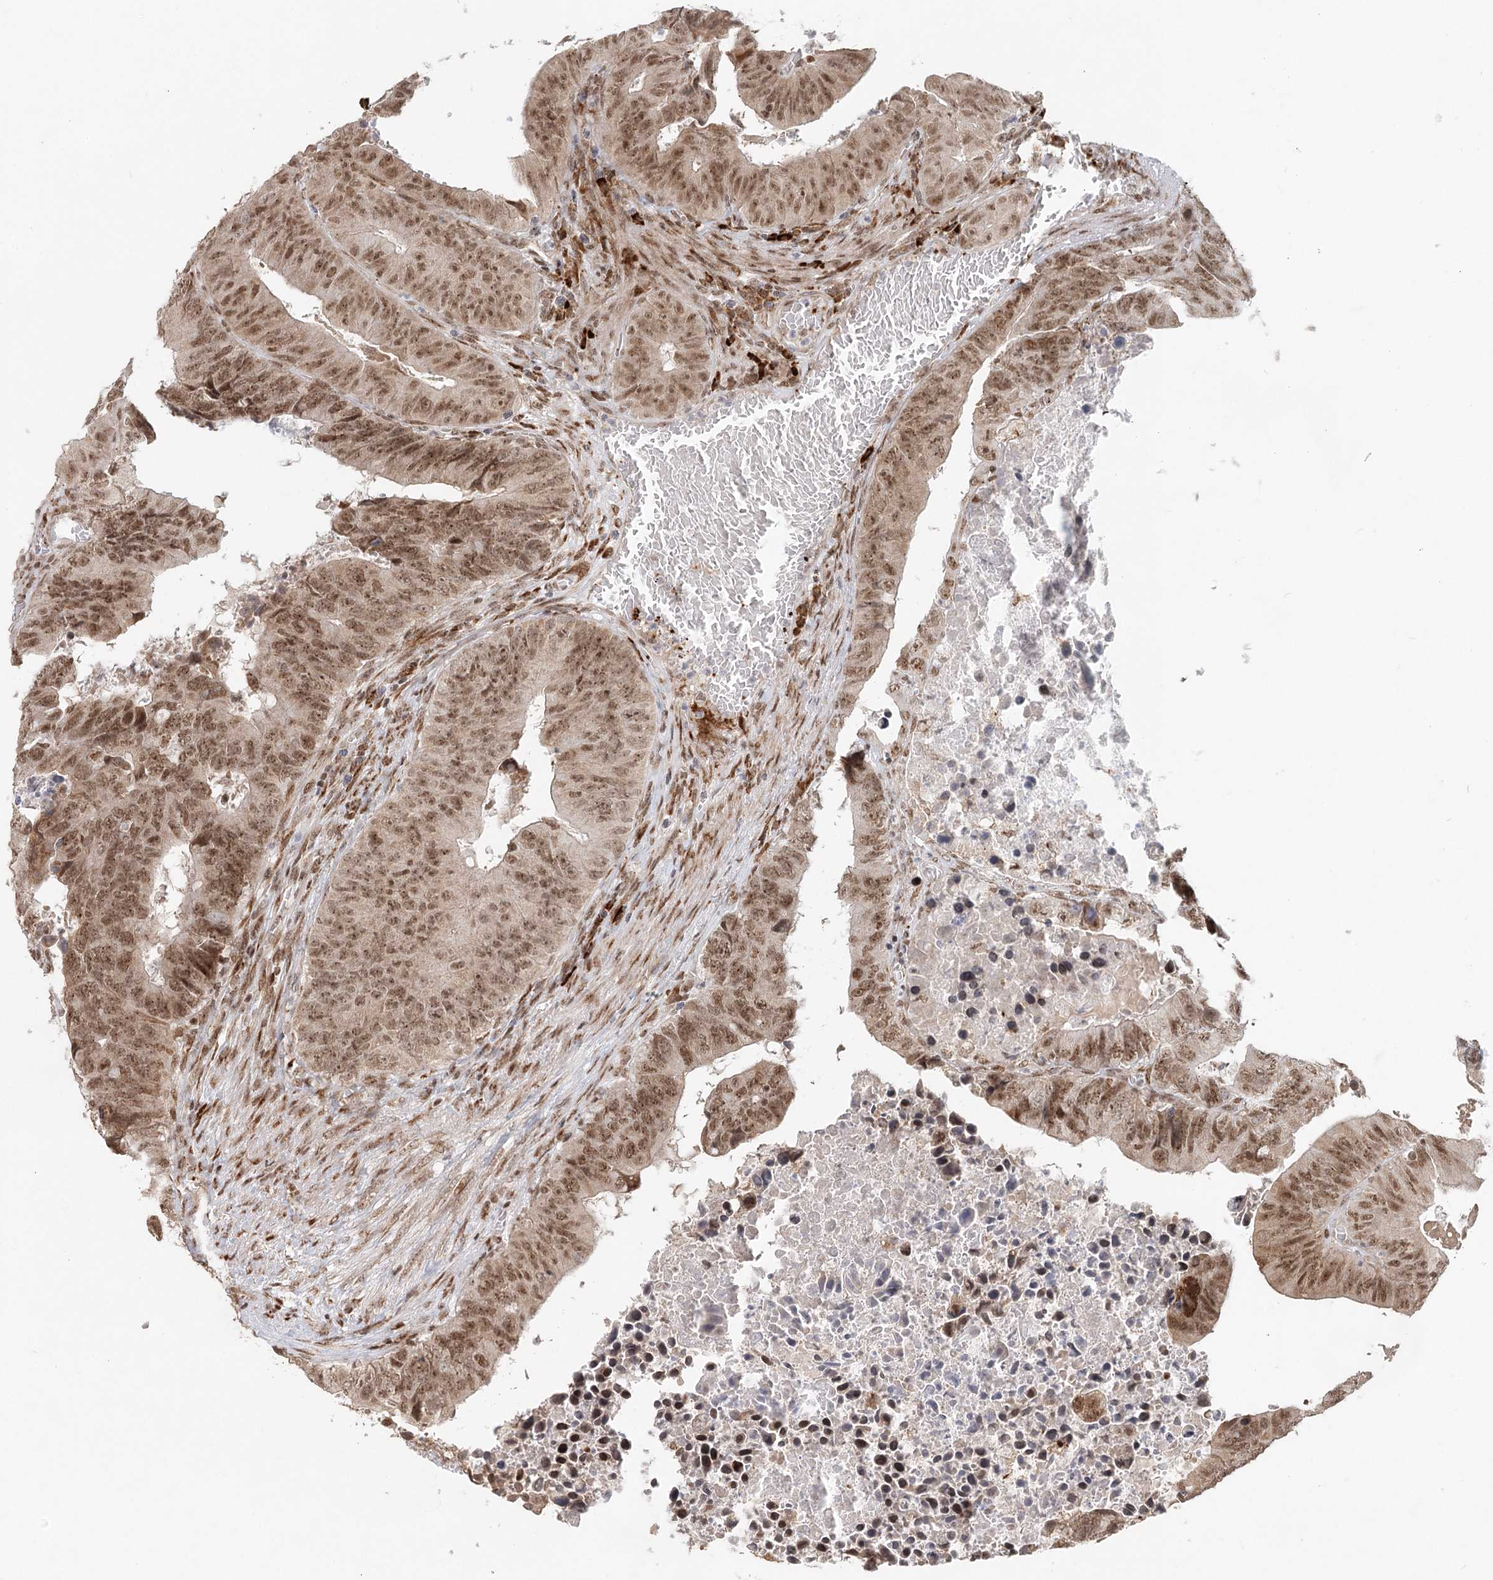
{"staining": {"intensity": "moderate", "quantity": ">75%", "location": "nuclear"}, "tissue": "colorectal cancer", "cell_type": "Tumor cells", "image_type": "cancer", "snomed": [{"axis": "morphology", "description": "Adenocarcinoma, NOS"}, {"axis": "topography", "description": "Colon"}], "caption": "A photomicrograph of adenocarcinoma (colorectal) stained for a protein shows moderate nuclear brown staining in tumor cells.", "gene": "BNIP5", "patient": {"sex": "male", "age": 87}}